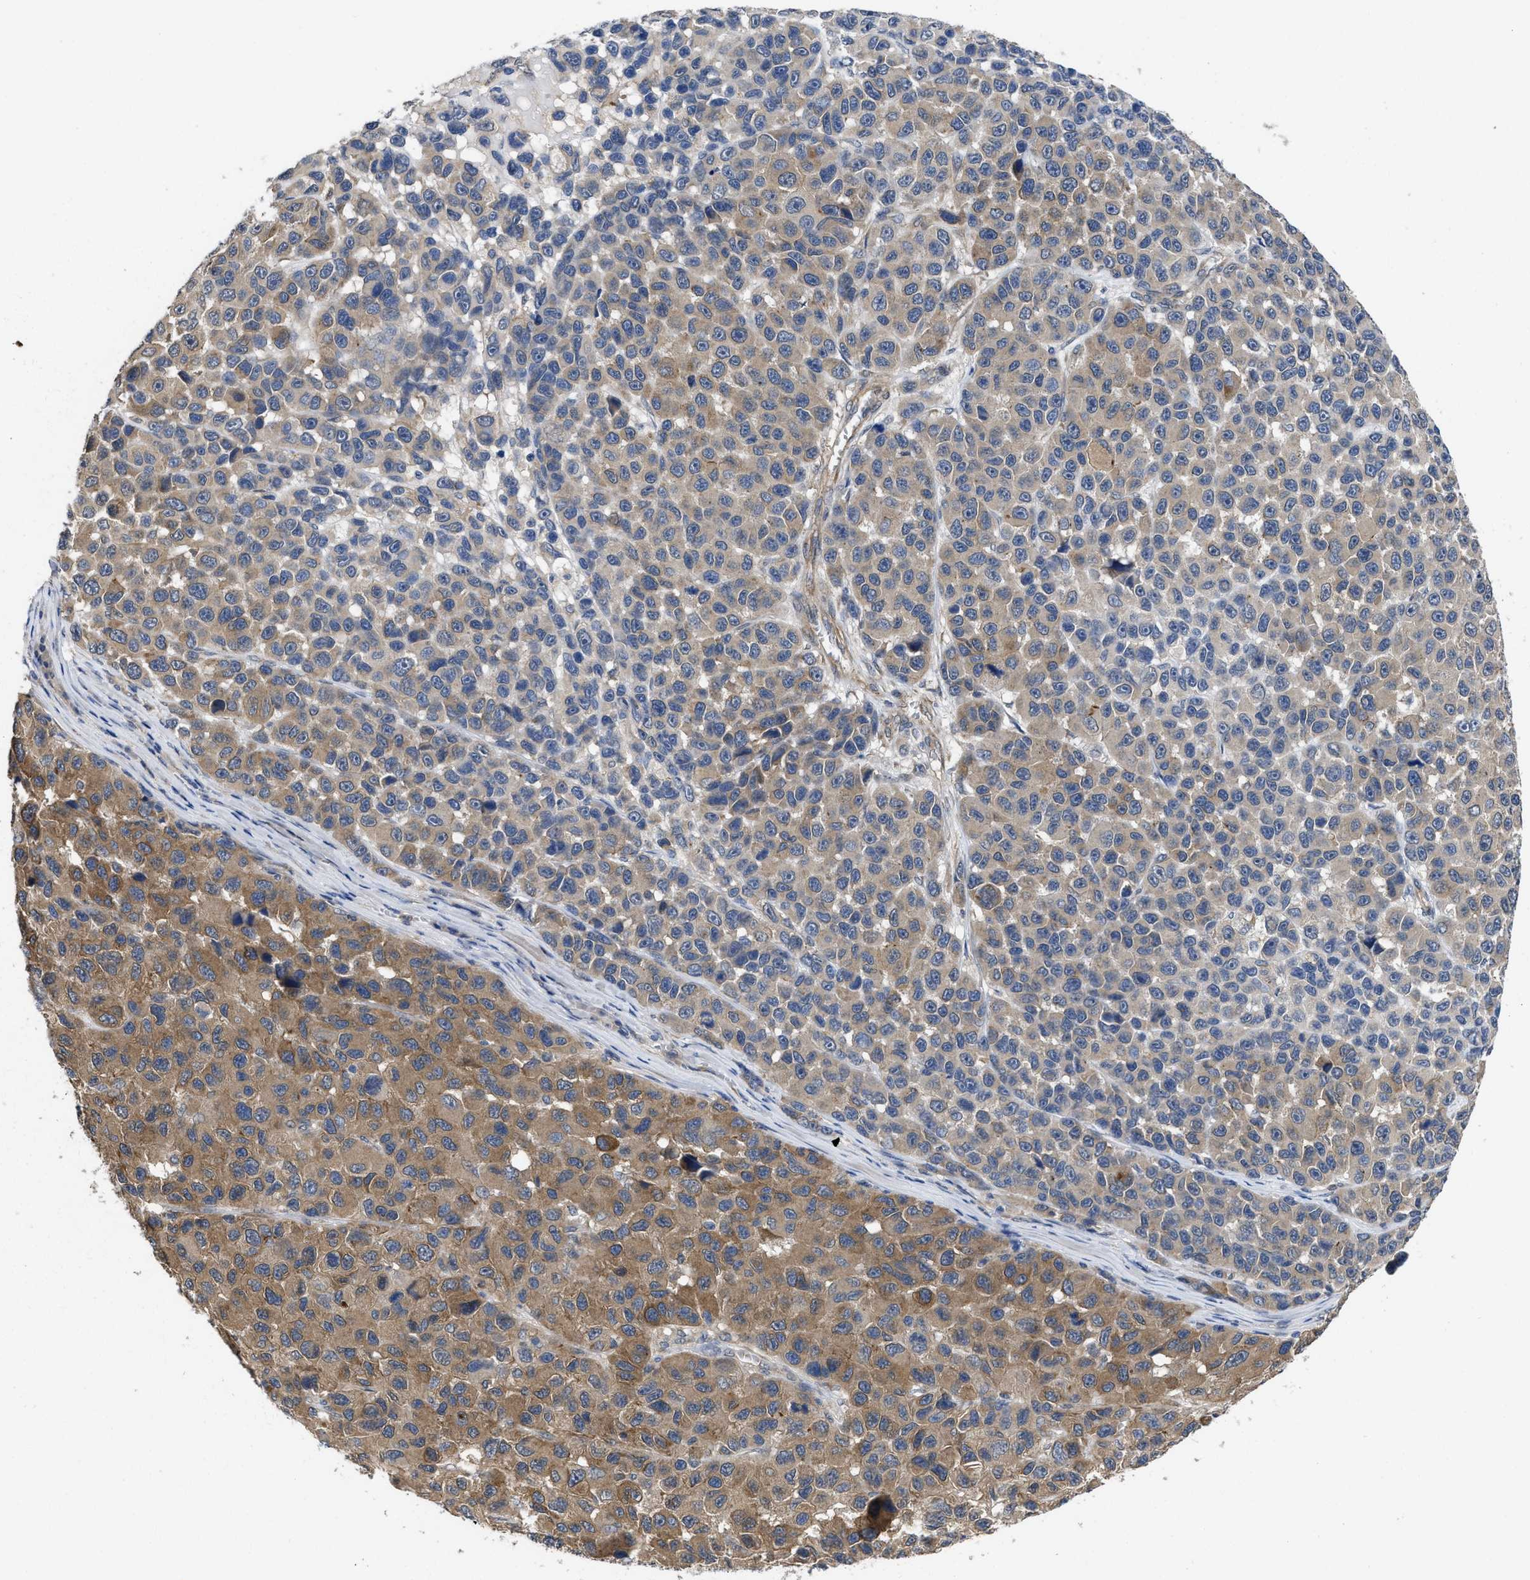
{"staining": {"intensity": "moderate", "quantity": "25%-75%", "location": "cytoplasmic/membranous"}, "tissue": "melanoma", "cell_type": "Tumor cells", "image_type": "cancer", "snomed": [{"axis": "morphology", "description": "Malignant melanoma, NOS"}, {"axis": "topography", "description": "Skin"}], "caption": "Human malignant melanoma stained for a protein (brown) reveals moderate cytoplasmic/membranous positive expression in approximately 25%-75% of tumor cells.", "gene": "PKD2", "patient": {"sex": "male", "age": 53}}